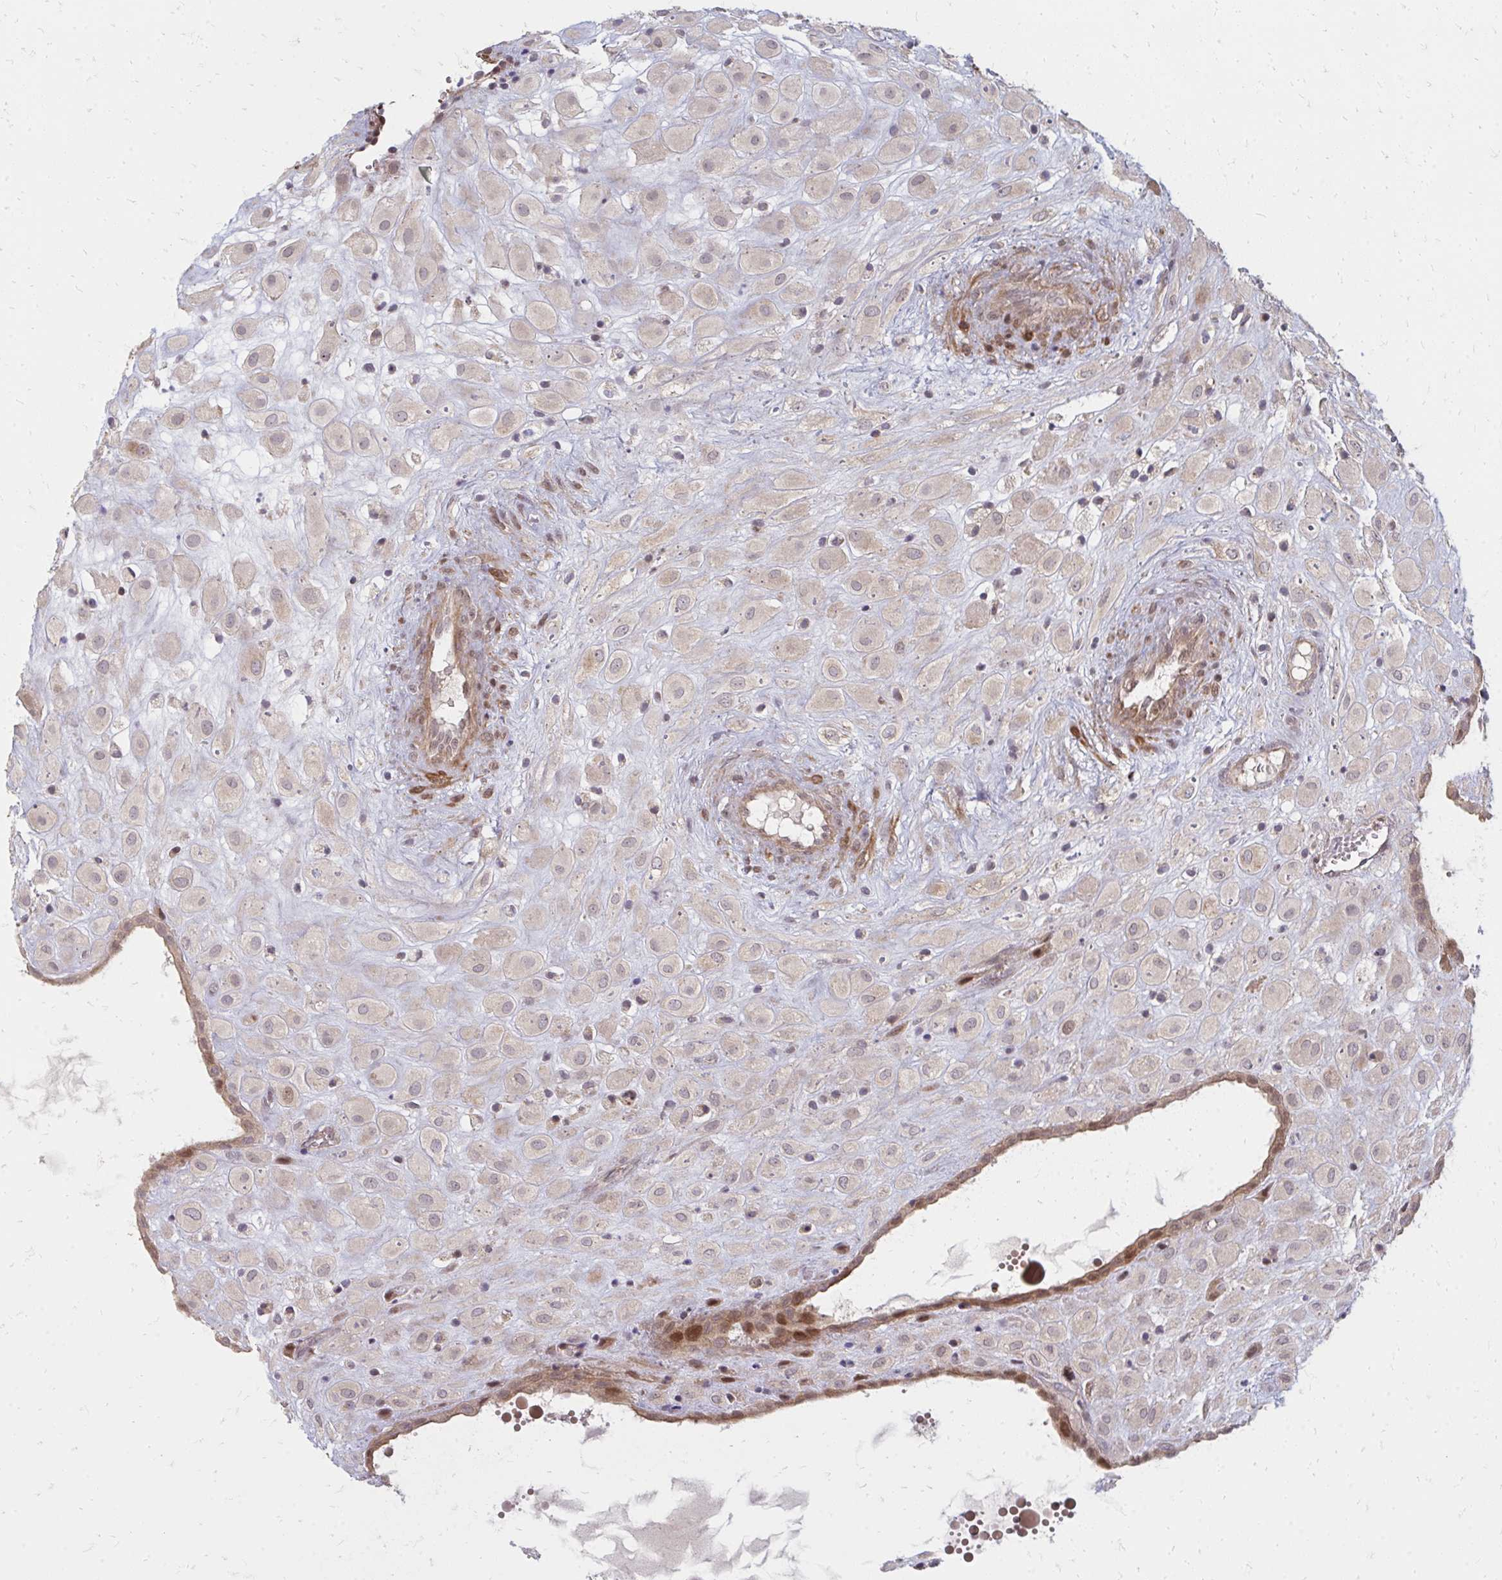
{"staining": {"intensity": "negative", "quantity": "none", "location": "none"}, "tissue": "placenta", "cell_type": "Decidual cells", "image_type": "normal", "snomed": [{"axis": "morphology", "description": "Normal tissue, NOS"}, {"axis": "topography", "description": "Placenta"}], "caption": "Immunohistochemistry (IHC) micrograph of benign placenta stained for a protein (brown), which demonstrates no staining in decidual cells.", "gene": "ZNF285", "patient": {"sex": "female", "age": 24}}